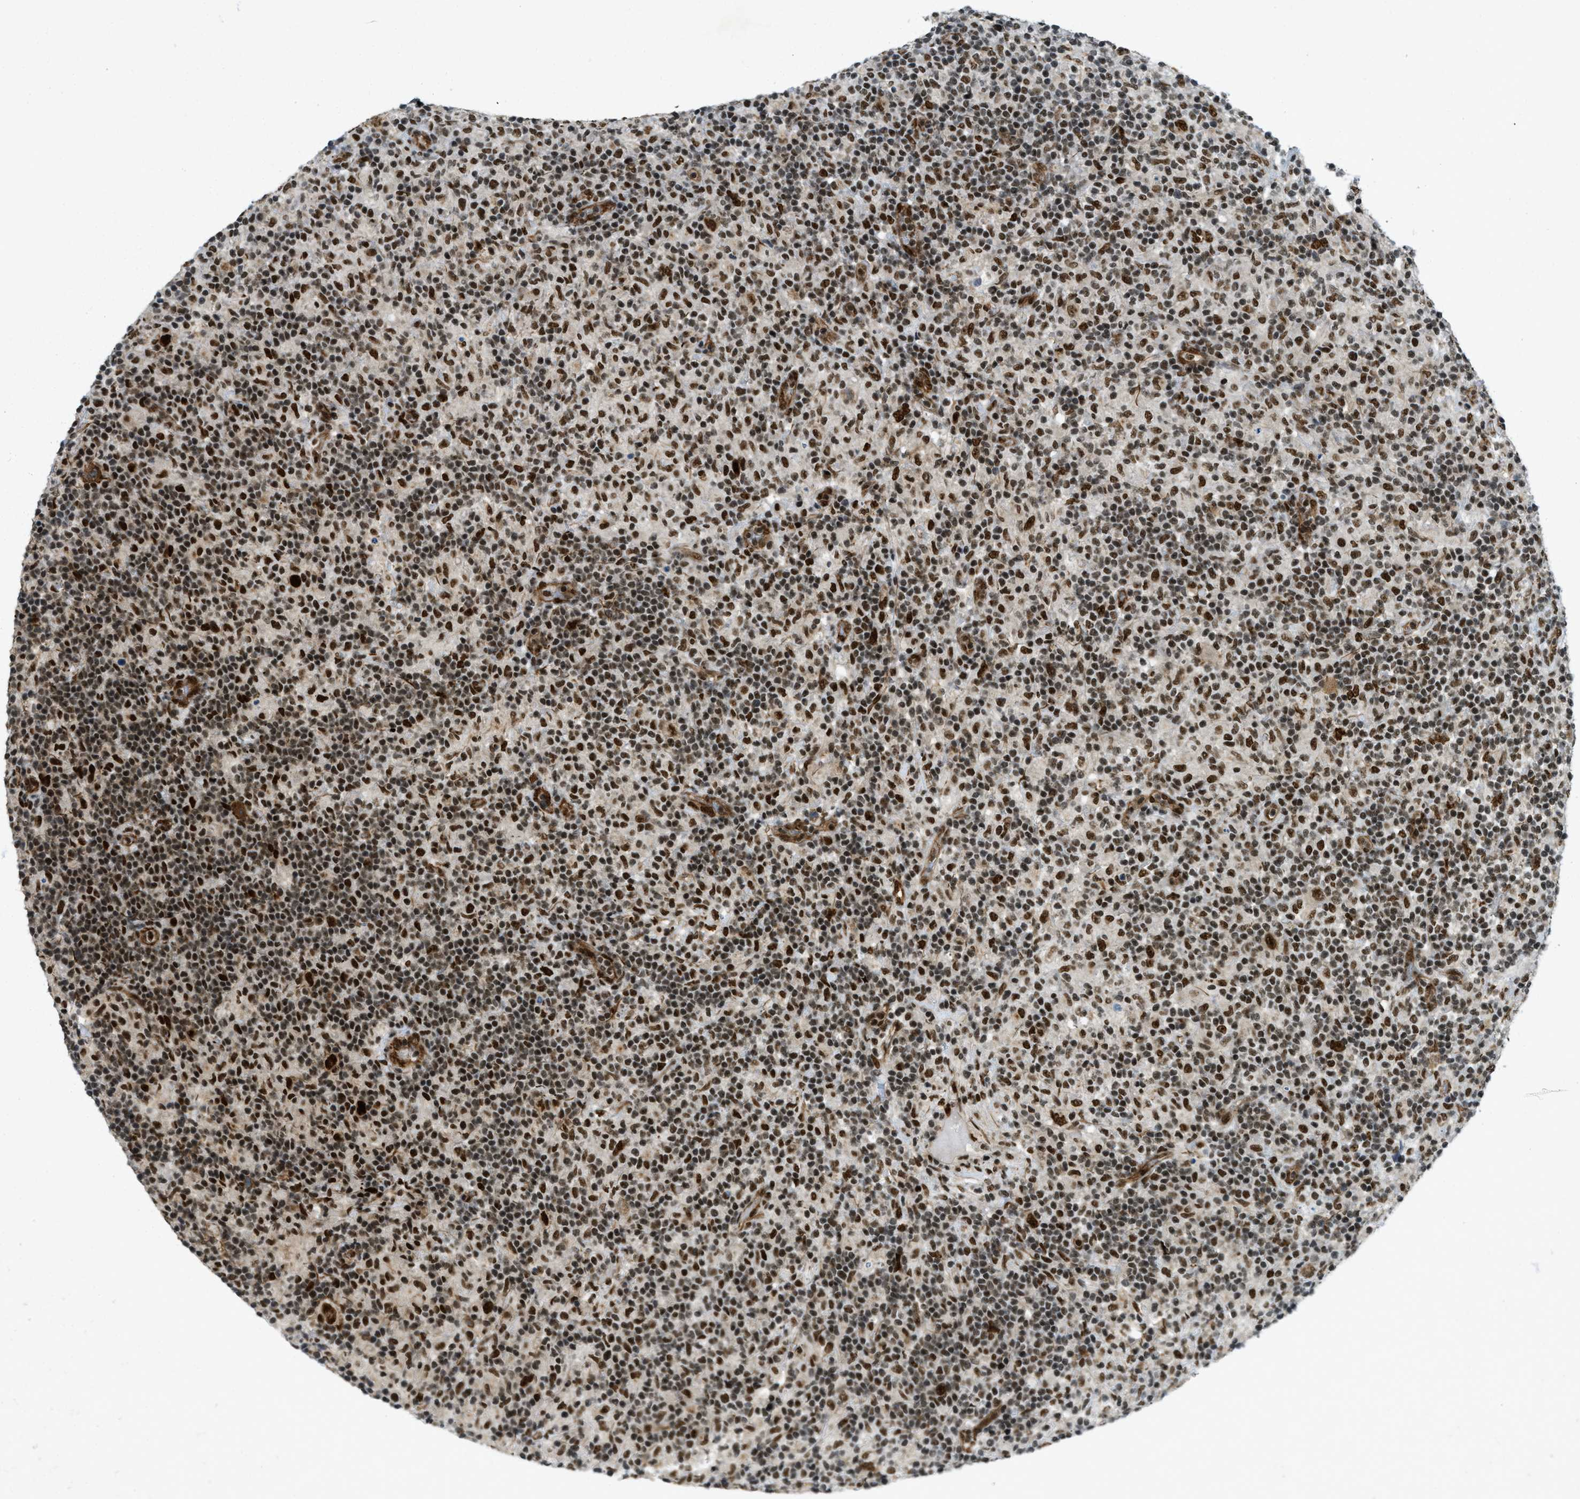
{"staining": {"intensity": "strong", "quantity": ">75%", "location": "nuclear"}, "tissue": "lymphoma", "cell_type": "Tumor cells", "image_type": "cancer", "snomed": [{"axis": "morphology", "description": "Hodgkin's disease, NOS"}, {"axis": "topography", "description": "Lymph node"}], "caption": "This image reveals lymphoma stained with IHC to label a protein in brown. The nuclear of tumor cells show strong positivity for the protein. Nuclei are counter-stained blue.", "gene": "ZFR", "patient": {"sex": "male", "age": 70}}